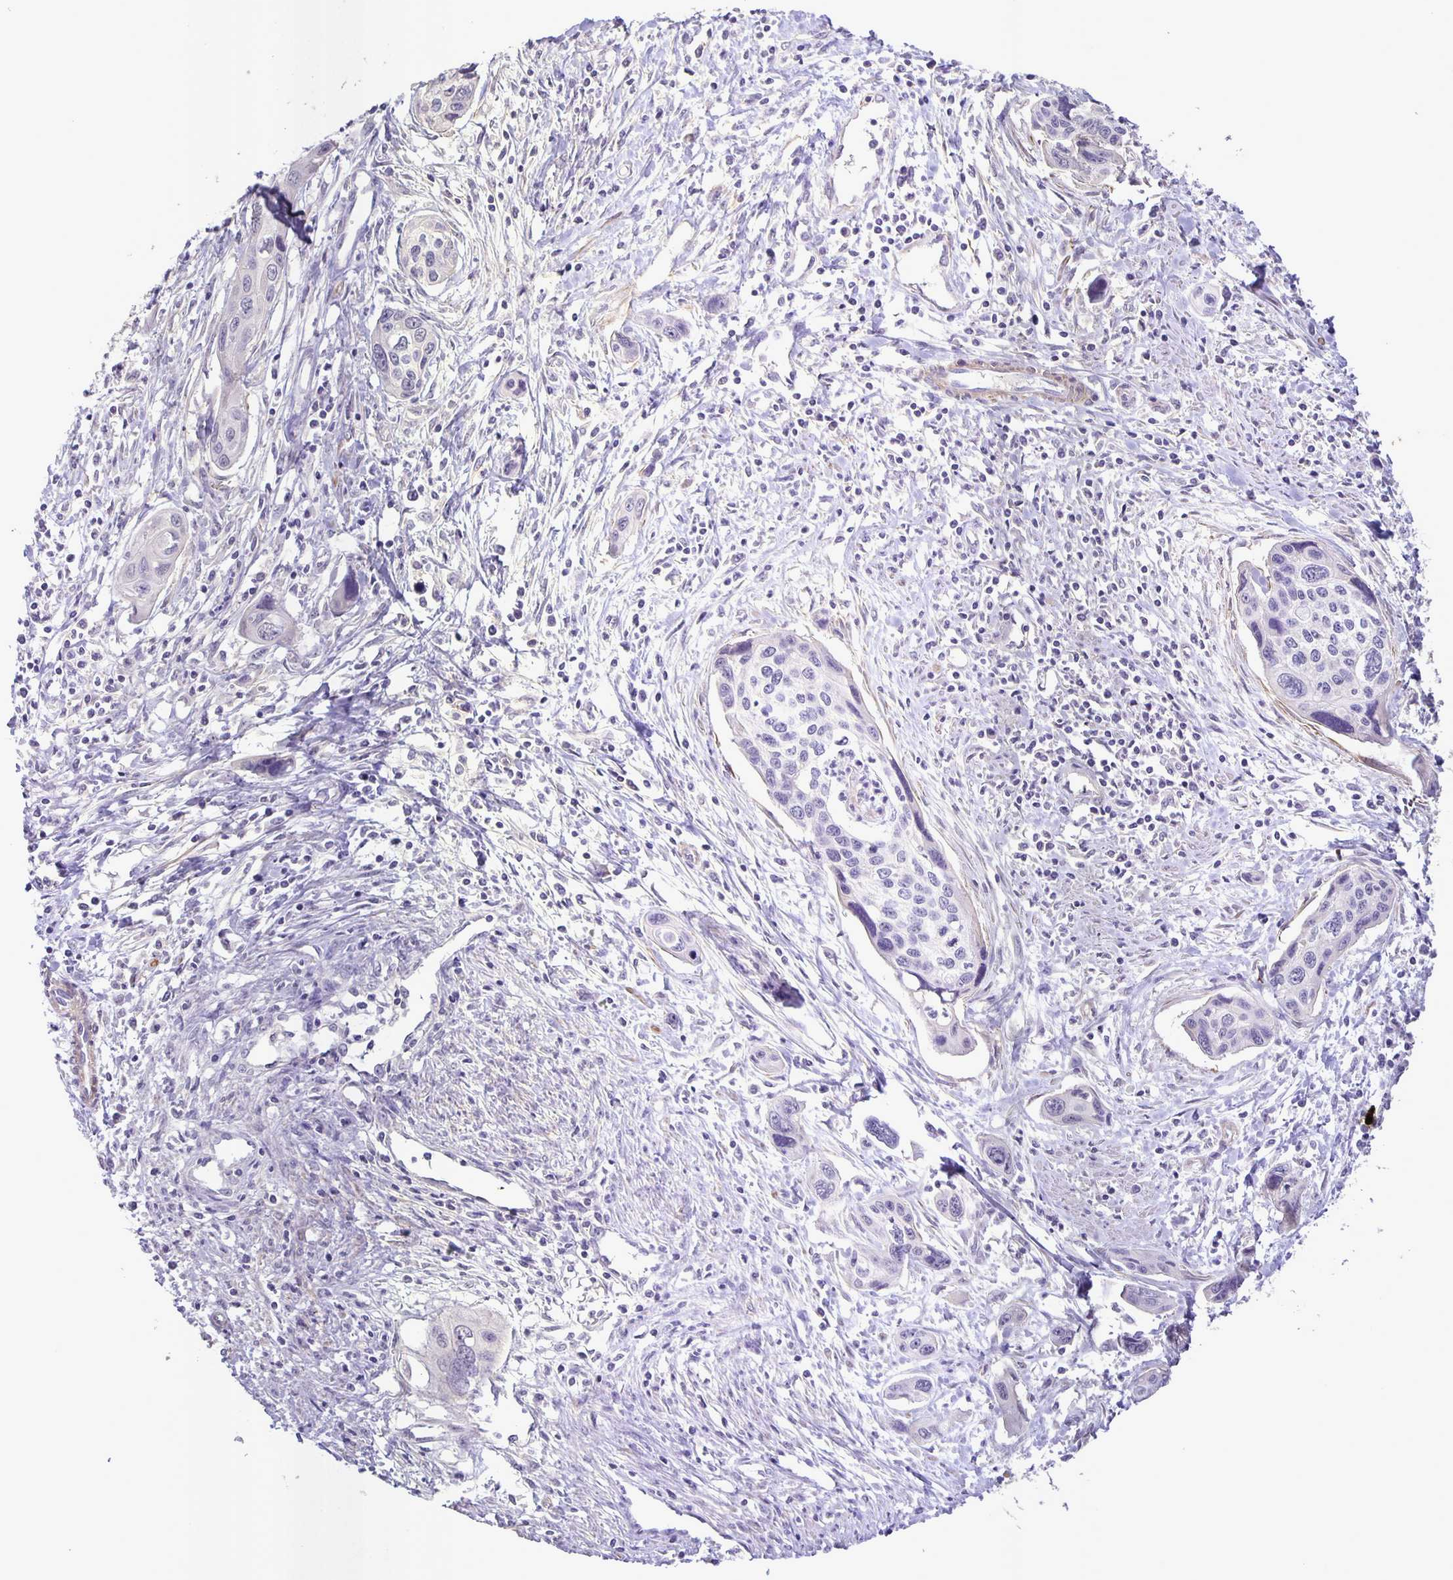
{"staining": {"intensity": "negative", "quantity": "none", "location": "none"}, "tissue": "cervical cancer", "cell_type": "Tumor cells", "image_type": "cancer", "snomed": [{"axis": "morphology", "description": "Squamous cell carcinoma, NOS"}, {"axis": "topography", "description": "Cervix"}], "caption": "Tumor cells show no significant protein expression in cervical cancer. (DAB (3,3'-diaminobenzidine) immunohistochemistry (IHC) visualized using brightfield microscopy, high magnification).", "gene": "SRCIN1", "patient": {"sex": "female", "age": 31}}